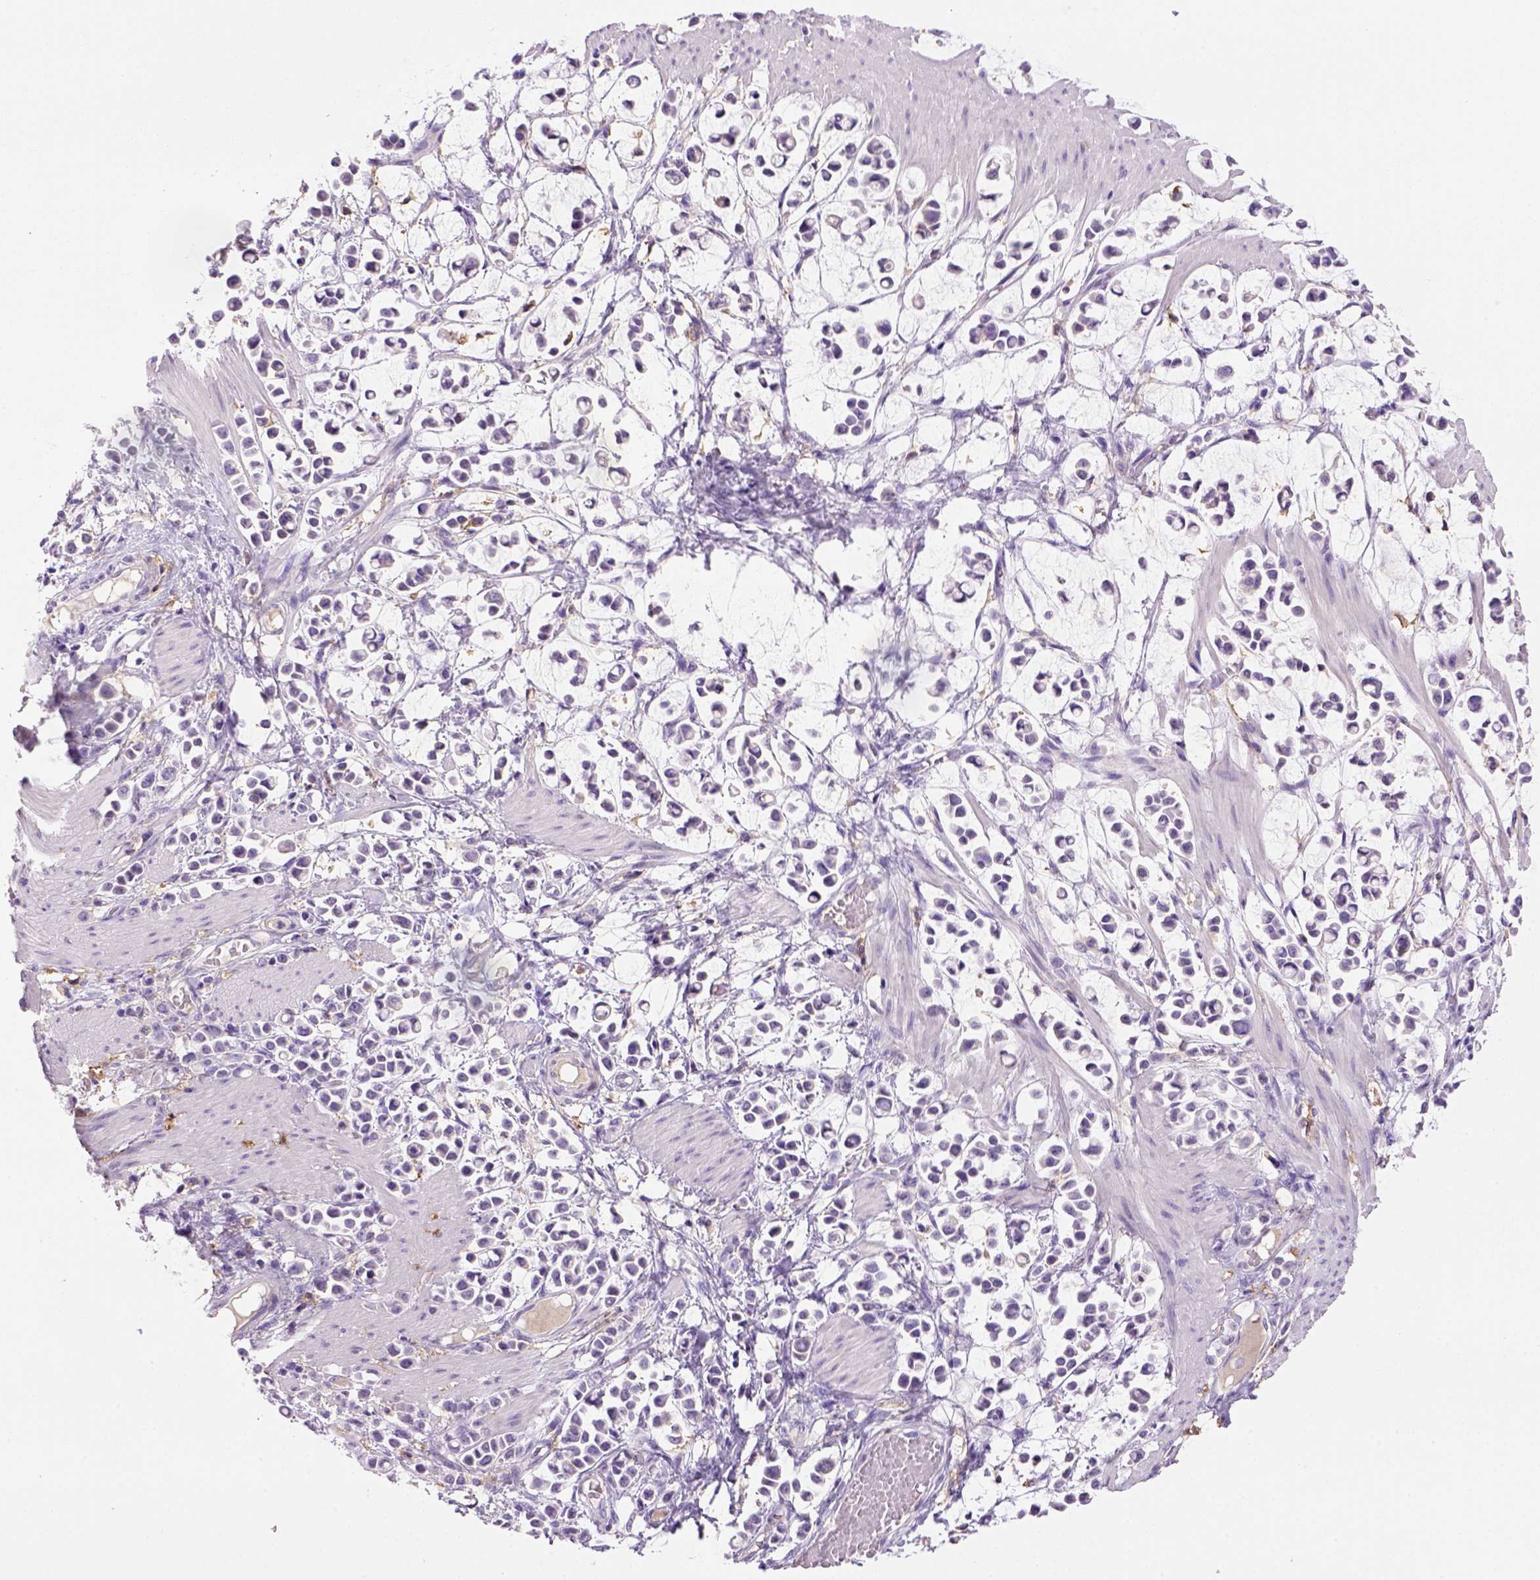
{"staining": {"intensity": "negative", "quantity": "none", "location": "none"}, "tissue": "stomach cancer", "cell_type": "Tumor cells", "image_type": "cancer", "snomed": [{"axis": "morphology", "description": "Adenocarcinoma, NOS"}, {"axis": "topography", "description": "Stomach"}], "caption": "The immunohistochemistry (IHC) histopathology image has no significant expression in tumor cells of stomach adenocarcinoma tissue.", "gene": "CD14", "patient": {"sex": "male", "age": 82}}